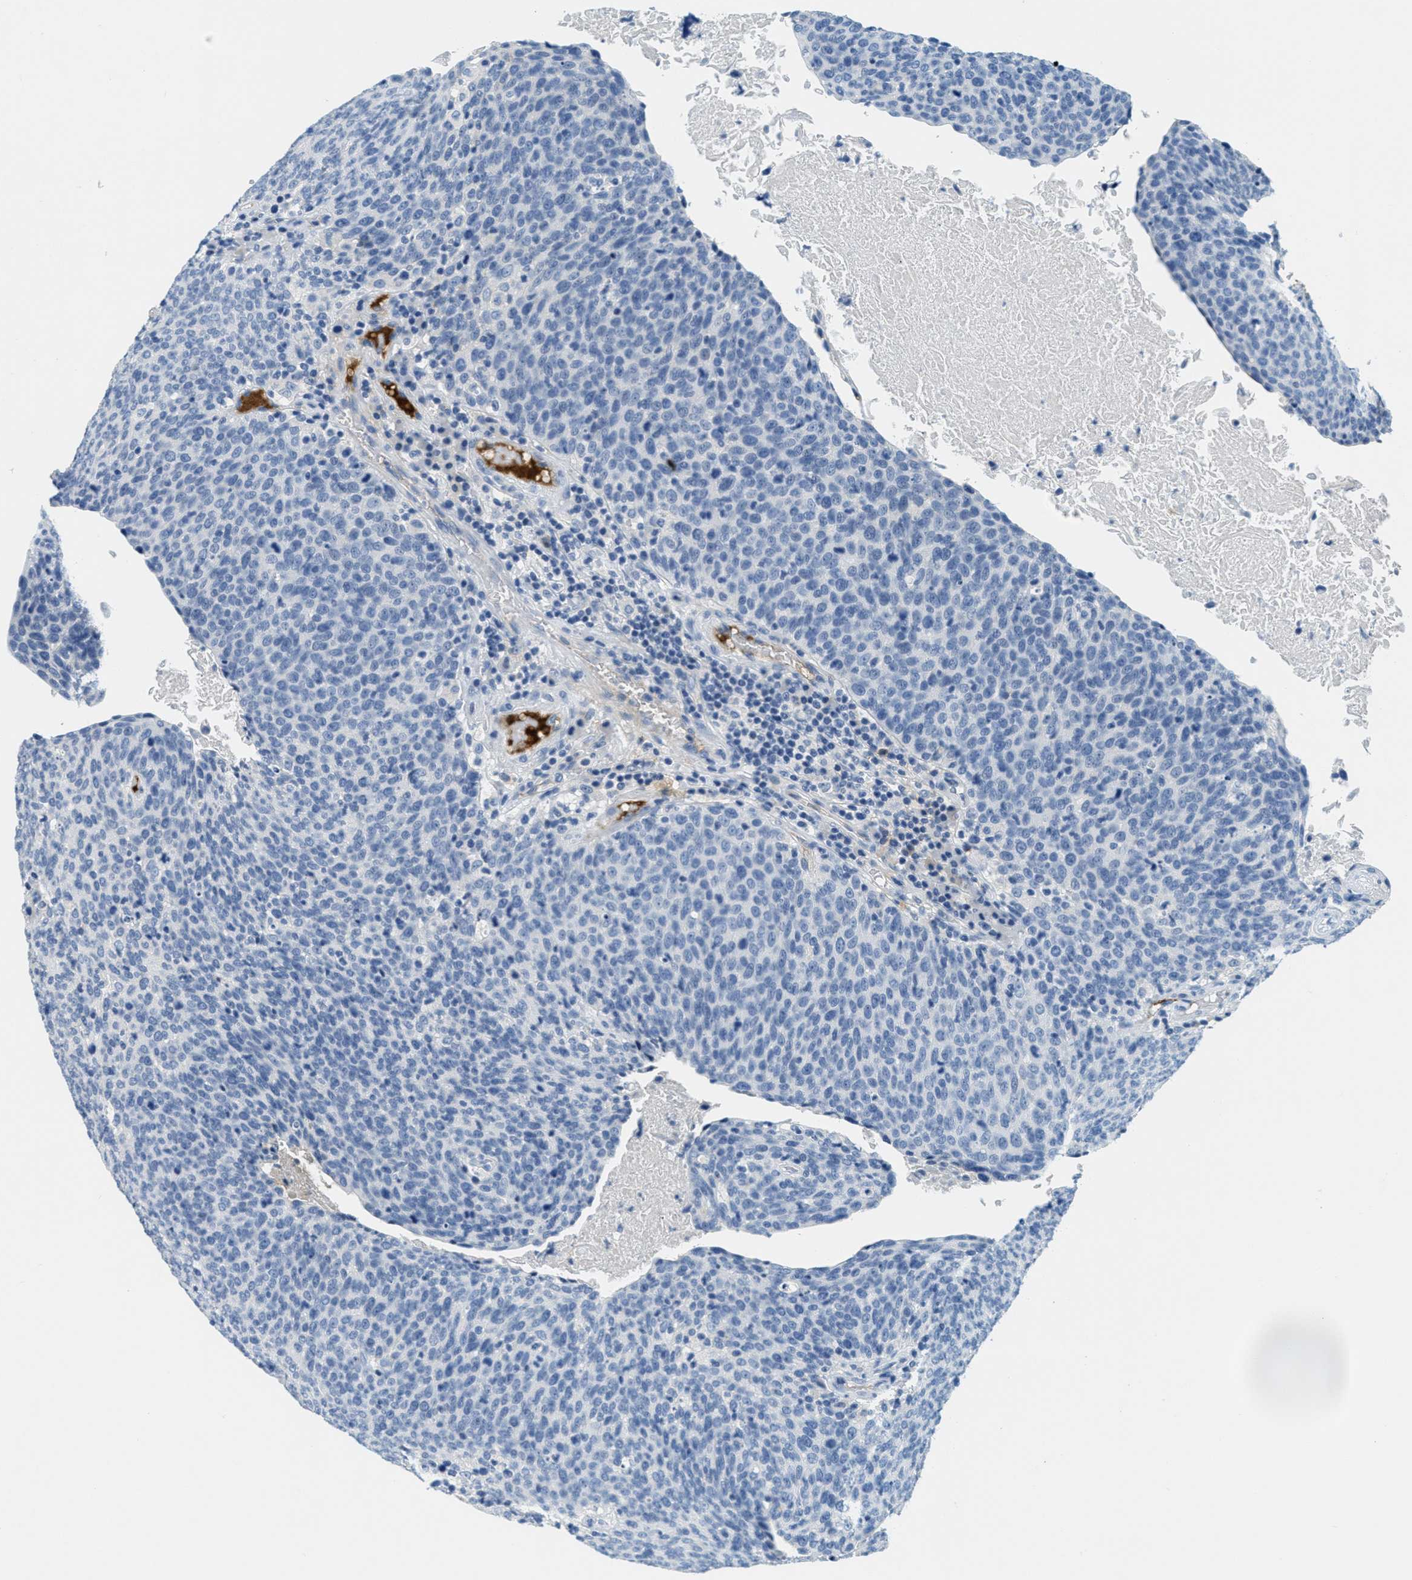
{"staining": {"intensity": "negative", "quantity": "none", "location": "none"}, "tissue": "head and neck cancer", "cell_type": "Tumor cells", "image_type": "cancer", "snomed": [{"axis": "morphology", "description": "Squamous cell carcinoma, NOS"}, {"axis": "morphology", "description": "Squamous cell carcinoma, metastatic, NOS"}, {"axis": "topography", "description": "Lymph node"}, {"axis": "topography", "description": "Head-Neck"}], "caption": "The immunohistochemistry photomicrograph has no significant staining in tumor cells of metastatic squamous cell carcinoma (head and neck) tissue.", "gene": "A2M", "patient": {"sex": "male", "age": 62}}